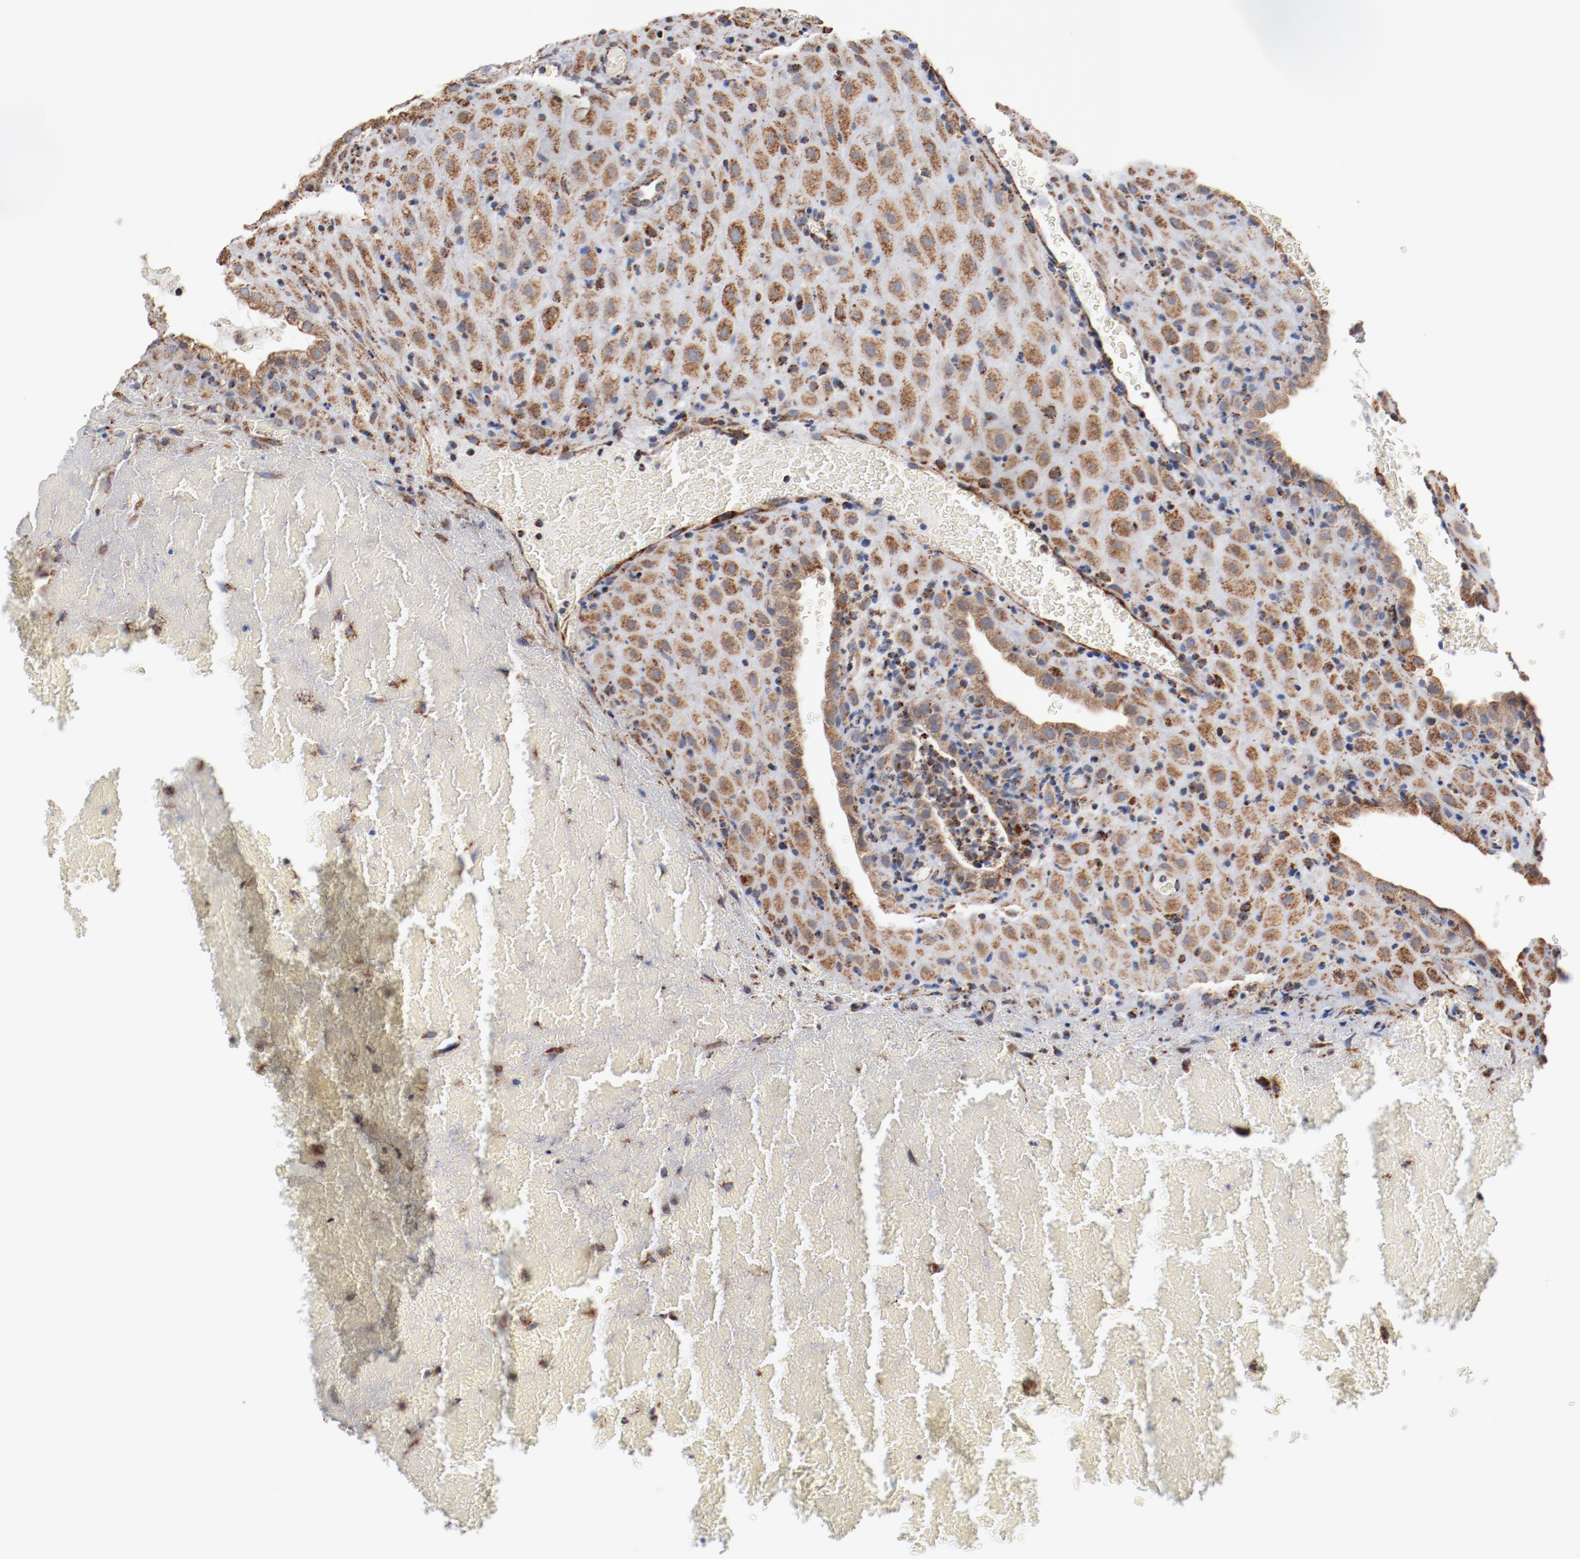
{"staining": {"intensity": "moderate", "quantity": ">75%", "location": "cytoplasmic/membranous"}, "tissue": "placenta", "cell_type": "Decidual cells", "image_type": "normal", "snomed": [{"axis": "morphology", "description": "Normal tissue, NOS"}, {"axis": "topography", "description": "Placenta"}], "caption": "A histopathology image of human placenta stained for a protein shows moderate cytoplasmic/membranous brown staining in decidual cells. (DAB (3,3'-diaminobenzidine) = brown stain, brightfield microscopy at high magnification).", "gene": "NDUFS4", "patient": {"sex": "female", "age": 19}}